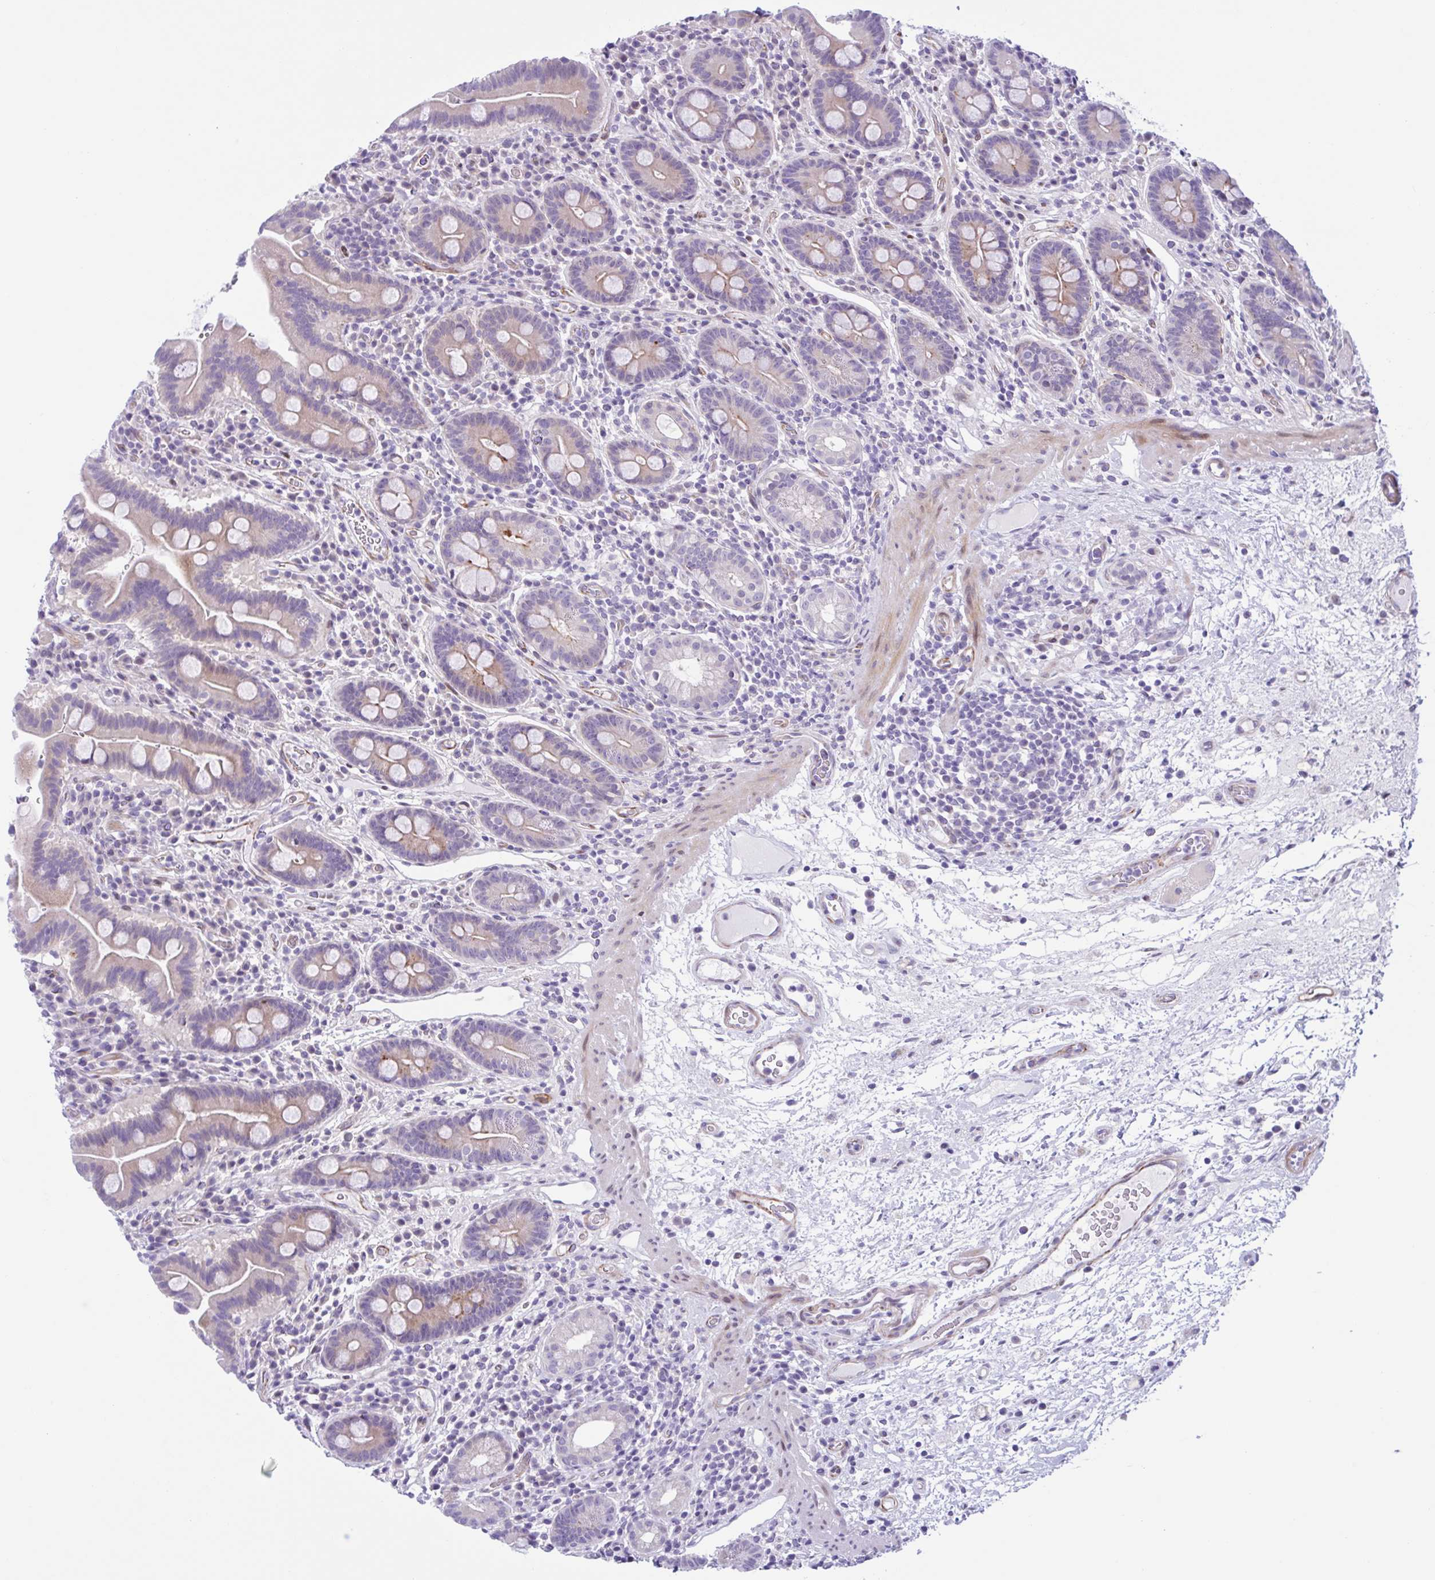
{"staining": {"intensity": "moderate", "quantity": "<25%", "location": "cytoplasmic/membranous"}, "tissue": "small intestine", "cell_type": "Glandular cells", "image_type": "normal", "snomed": [{"axis": "morphology", "description": "Normal tissue, NOS"}, {"axis": "topography", "description": "Small intestine"}], "caption": "Protein staining reveals moderate cytoplasmic/membranous positivity in about <25% of glandular cells in normal small intestine.", "gene": "AHCYL2", "patient": {"sex": "male", "age": 26}}